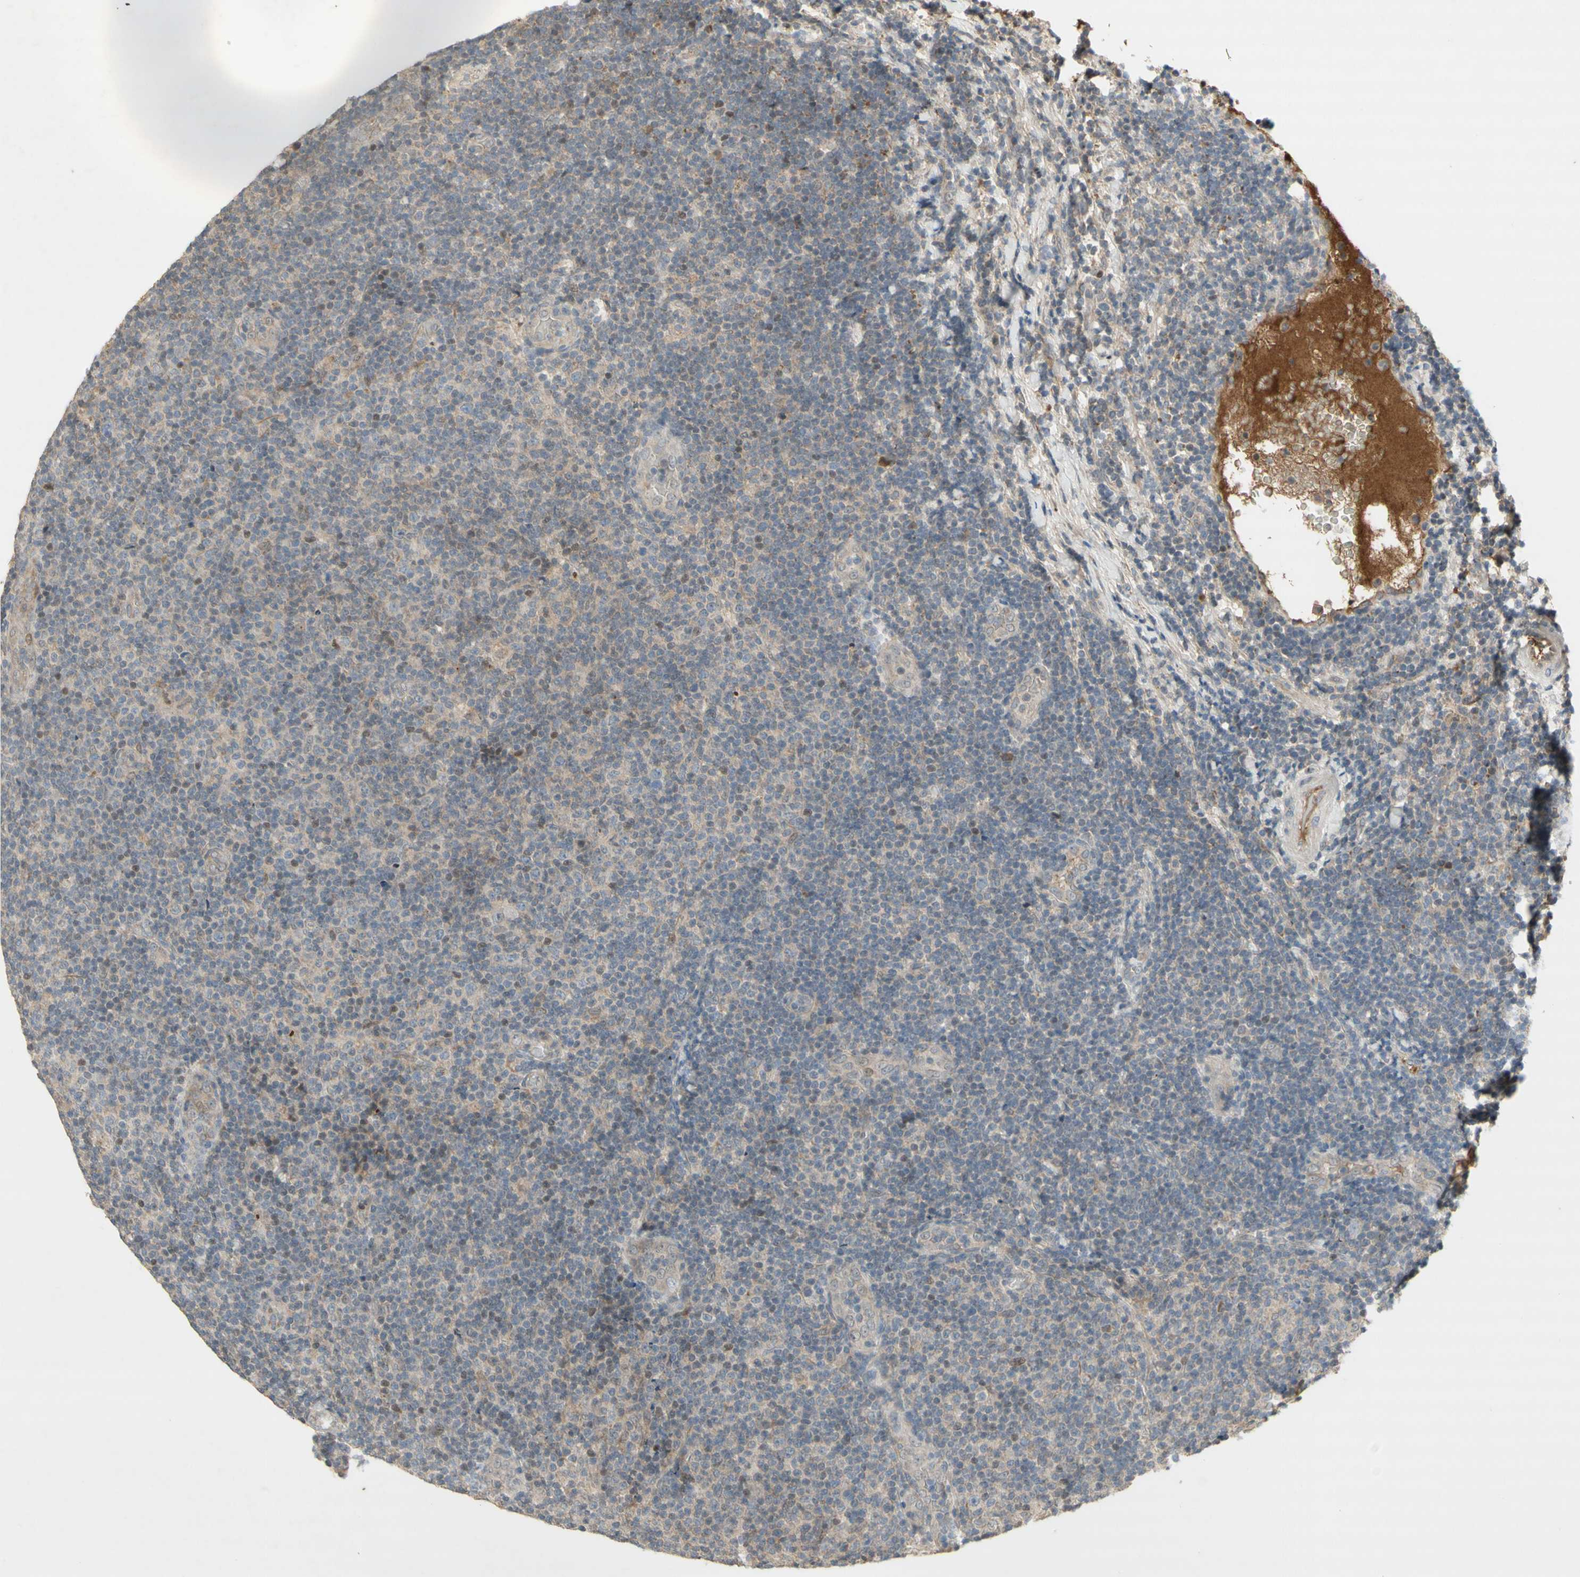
{"staining": {"intensity": "weak", "quantity": "<25%", "location": "cytoplasmic/membranous"}, "tissue": "lymphoma", "cell_type": "Tumor cells", "image_type": "cancer", "snomed": [{"axis": "morphology", "description": "Malignant lymphoma, non-Hodgkin's type, Low grade"}, {"axis": "topography", "description": "Lymph node"}], "caption": "Immunohistochemistry (IHC) of human low-grade malignant lymphoma, non-Hodgkin's type shows no positivity in tumor cells.", "gene": "NRG4", "patient": {"sex": "male", "age": 83}}